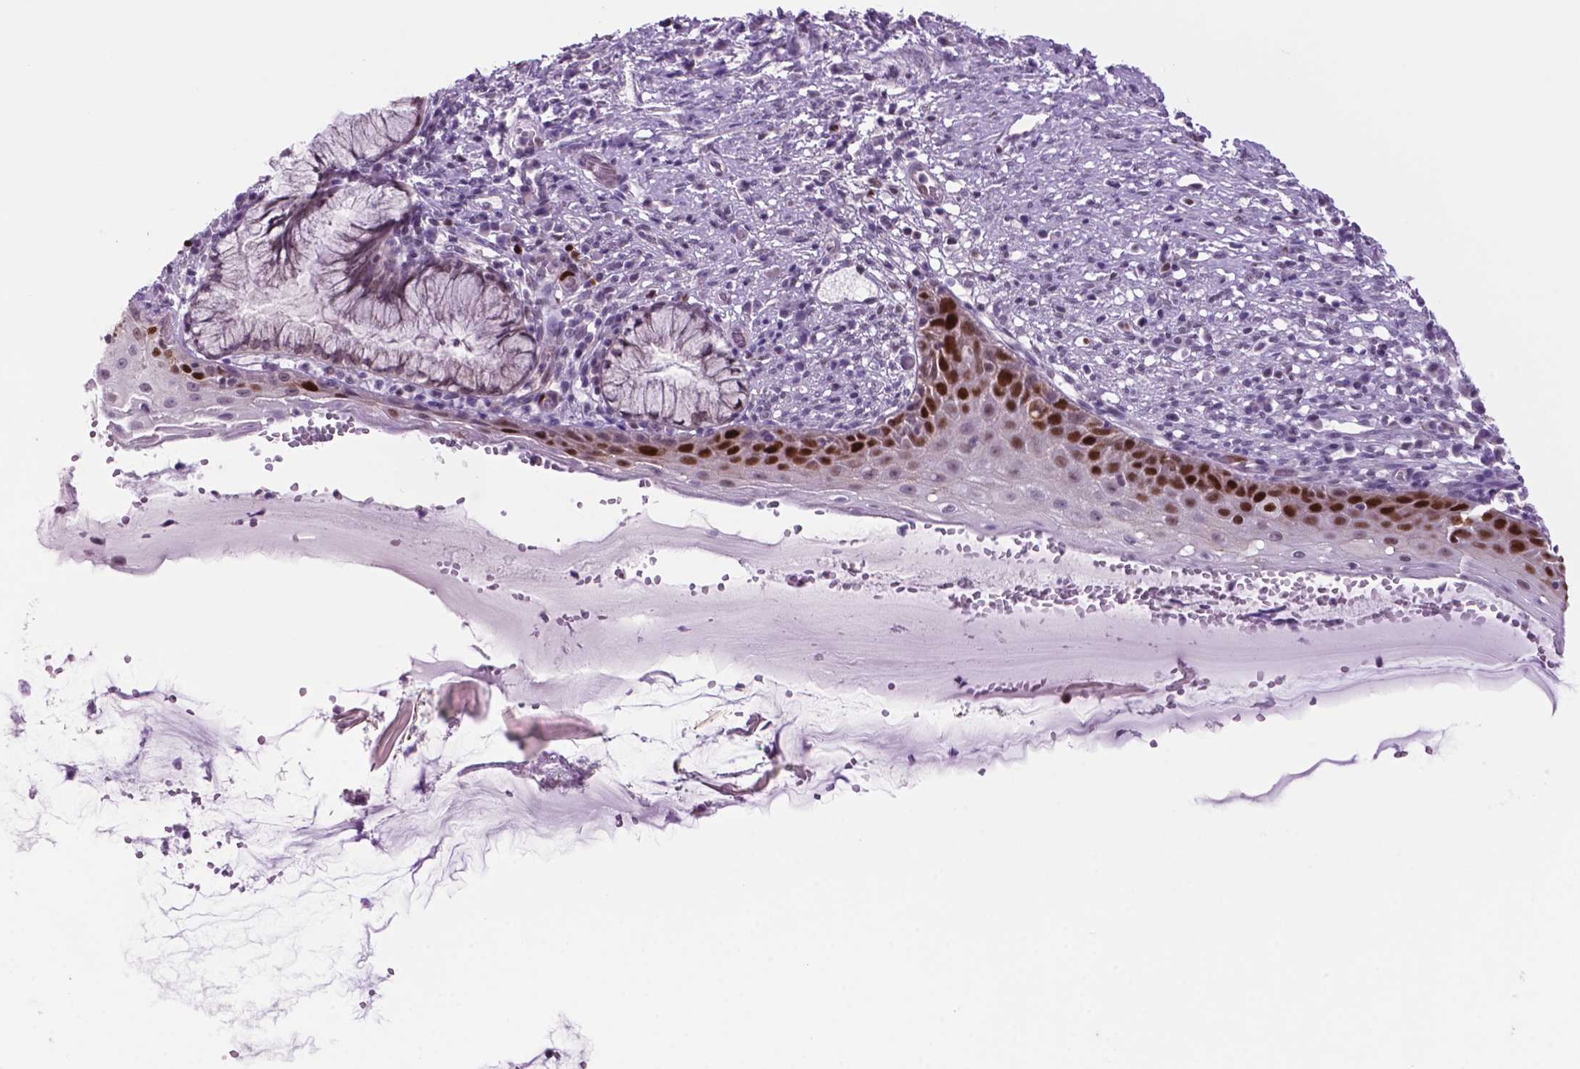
{"staining": {"intensity": "moderate", "quantity": ">75%", "location": "nuclear"}, "tissue": "cervix", "cell_type": "Glandular cells", "image_type": "normal", "snomed": [{"axis": "morphology", "description": "Normal tissue, NOS"}, {"axis": "topography", "description": "Cervix"}], "caption": "Cervix stained with DAB immunohistochemistry (IHC) displays medium levels of moderate nuclear expression in approximately >75% of glandular cells.", "gene": "NCAPH2", "patient": {"sex": "female", "age": 37}}